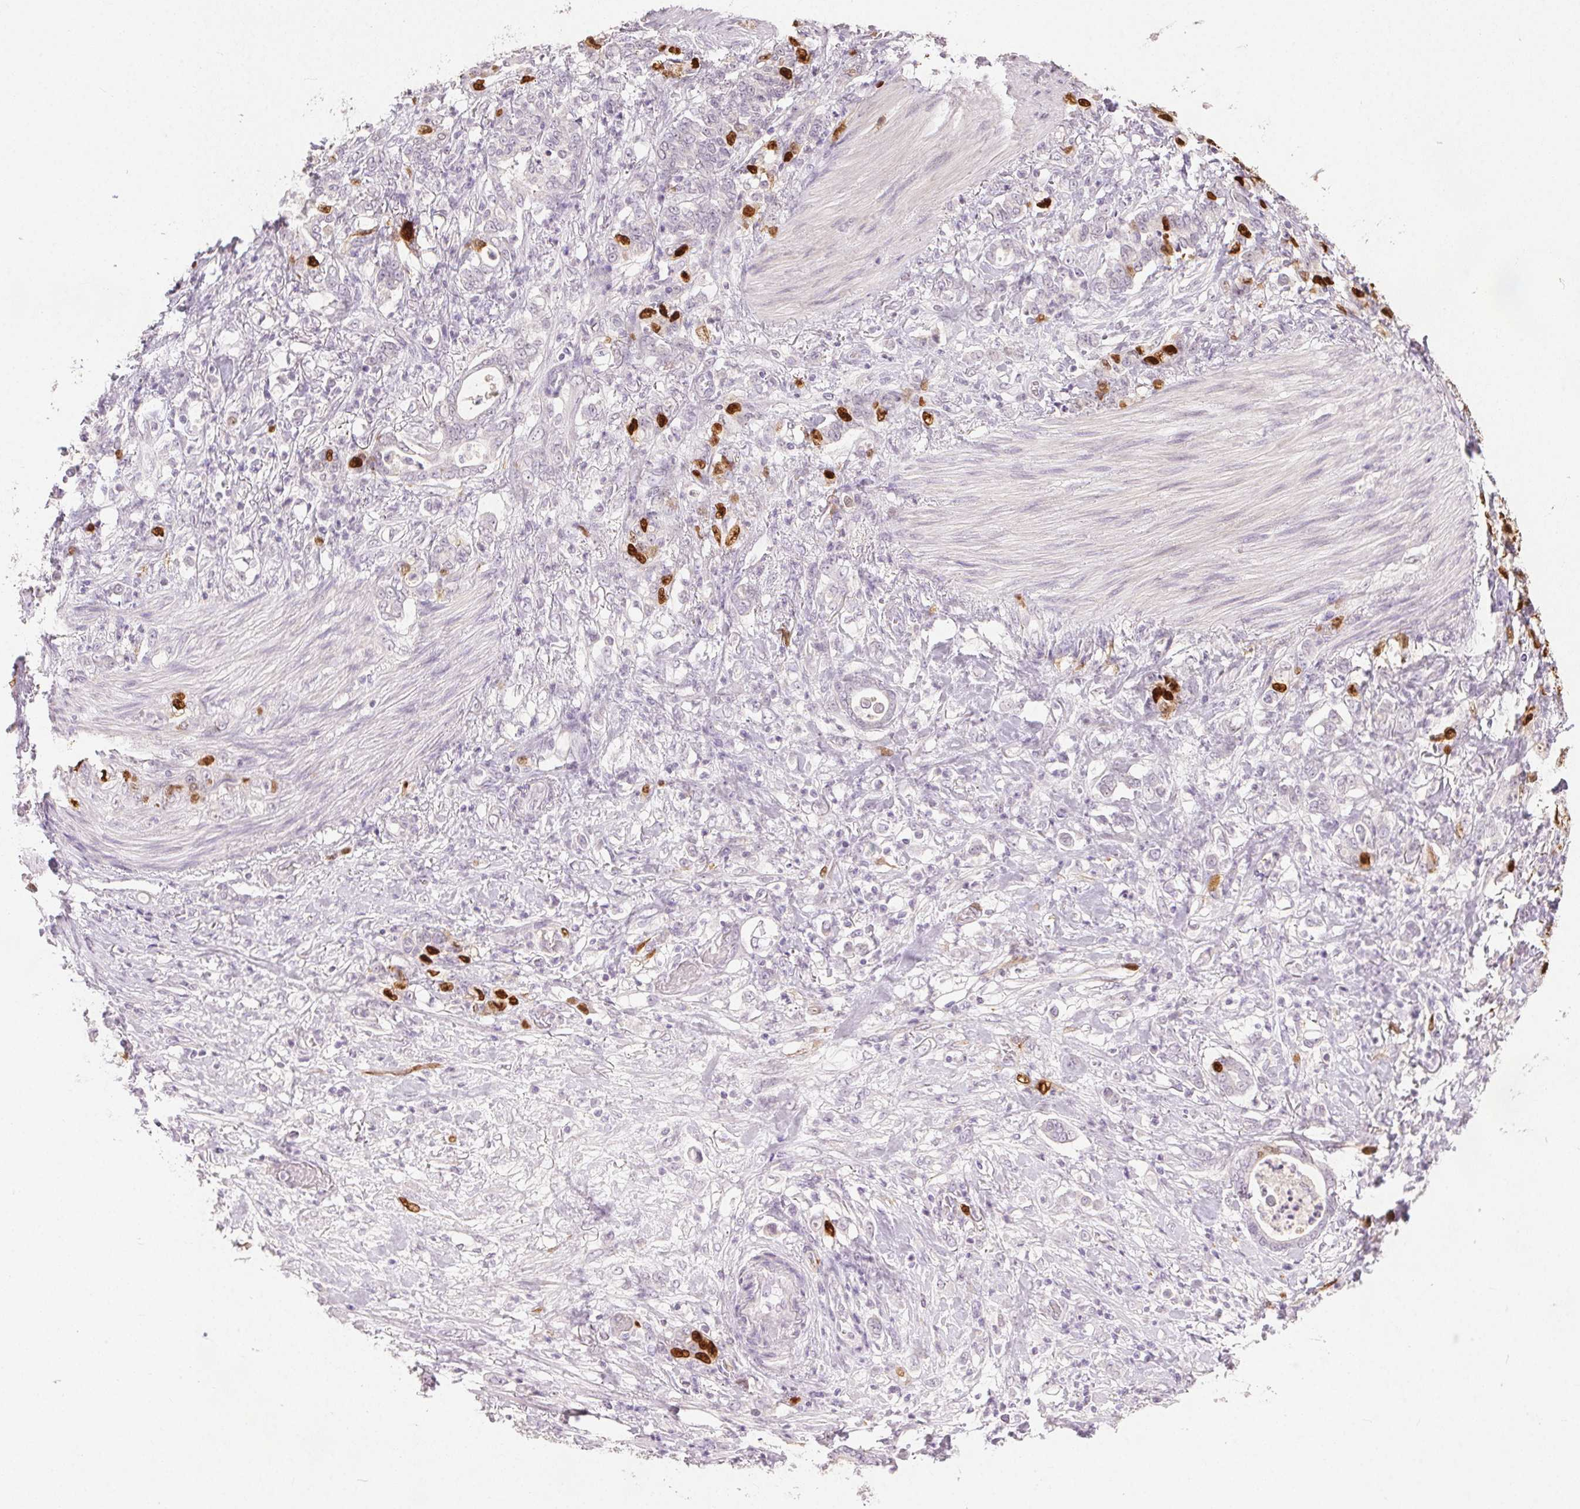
{"staining": {"intensity": "strong", "quantity": "<25%", "location": "nuclear"}, "tissue": "stomach cancer", "cell_type": "Tumor cells", "image_type": "cancer", "snomed": [{"axis": "morphology", "description": "Adenocarcinoma, NOS"}, {"axis": "topography", "description": "Stomach"}], "caption": "Immunohistochemistry (DAB) staining of human adenocarcinoma (stomach) exhibits strong nuclear protein expression in approximately <25% of tumor cells.", "gene": "ANLN", "patient": {"sex": "female", "age": 79}}